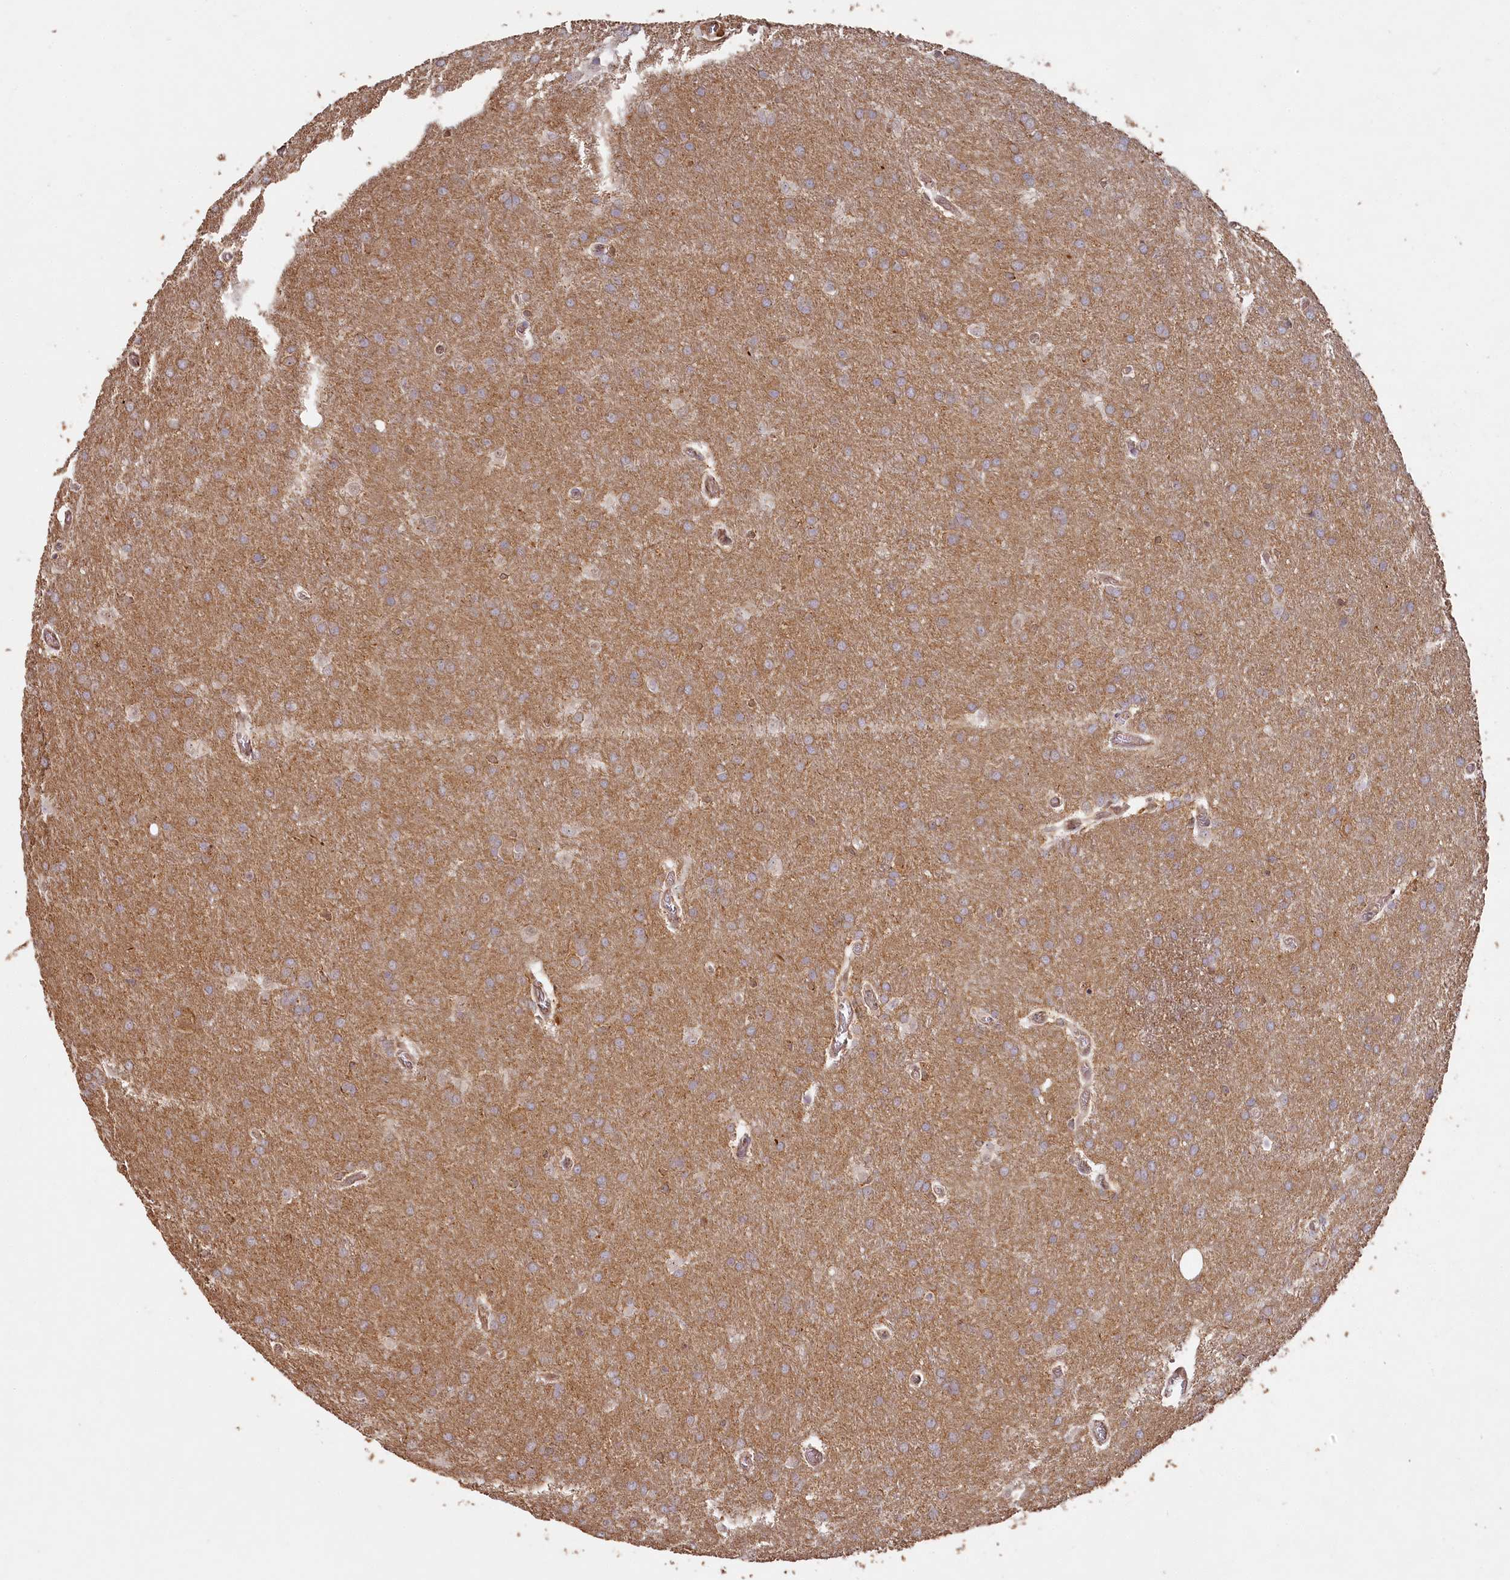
{"staining": {"intensity": "weak", "quantity": ">75%", "location": "cytoplasmic/membranous"}, "tissue": "glioma", "cell_type": "Tumor cells", "image_type": "cancer", "snomed": [{"axis": "morphology", "description": "Glioma, malignant, Low grade"}, {"axis": "topography", "description": "Brain"}], "caption": "Glioma was stained to show a protein in brown. There is low levels of weak cytoplasmic/membranous expression in approximately >75% of tumor cells. (IHC, brightfield microscopy, high magnification).", "gene": "MADD", "patient": {"sex": "female", "age": 32}}